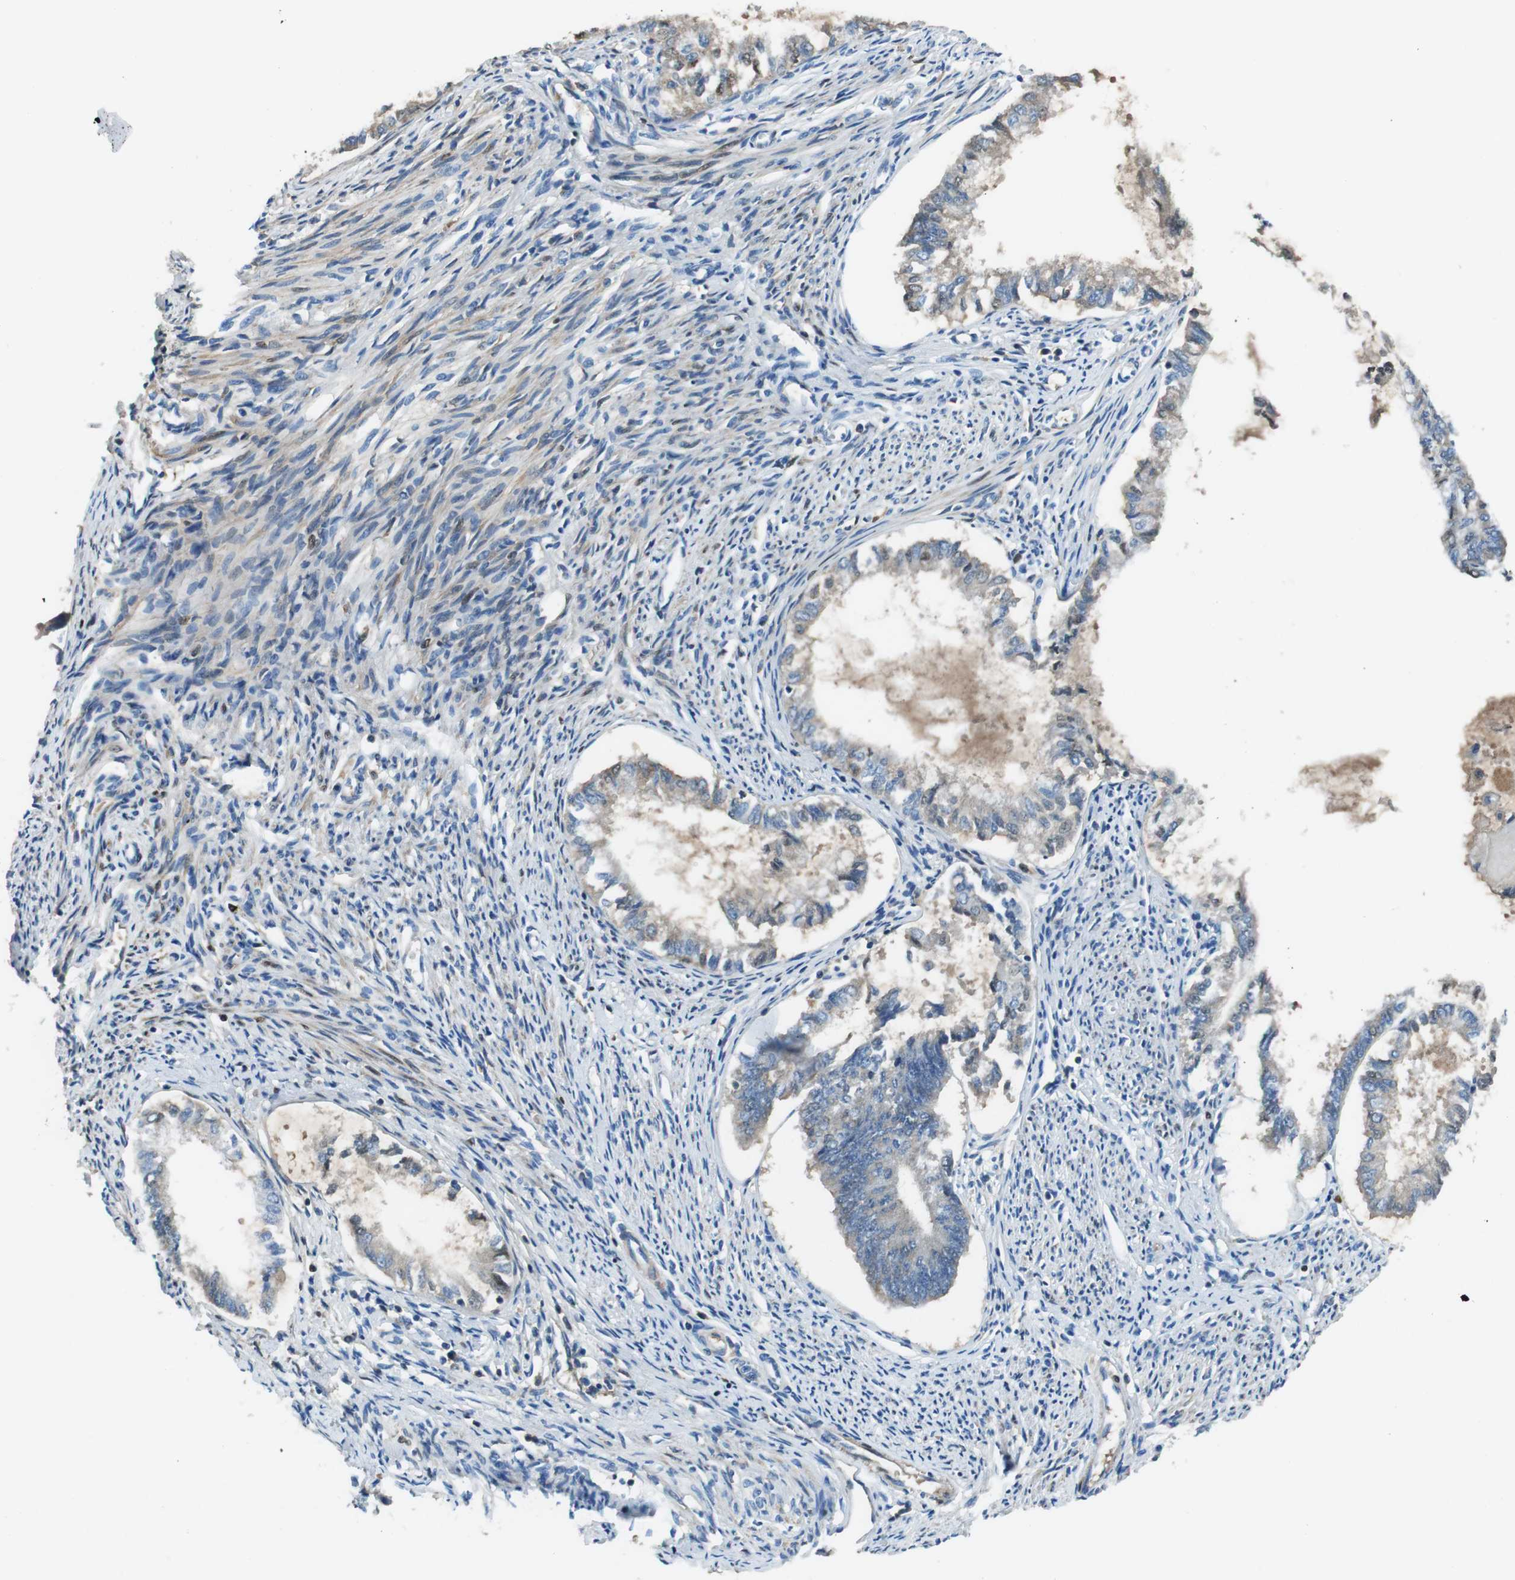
{"staining": {"intensity": "weak", "quantity": "25%-75%", "location": "cytoplasmic/membranous,nuclear"}, "tissue": "endometrial cancer", "cell_type": "Tumor cells", "image_type": "cancer", "snomed": [{"axis": "morphology", "description": "Adenocarcinoma, NOS"}, {"axis": "topography", "description": "Endometrium"}], "caption": "About 25%-75% of tumor cells in human endometrial cancer display weak cytoplasmic/membranous and nuclear protein staining as visualized by brown immunohistochemical staining.", "gene": "TMPRSS15", "patient": {"sex": "female", "age": 86}}